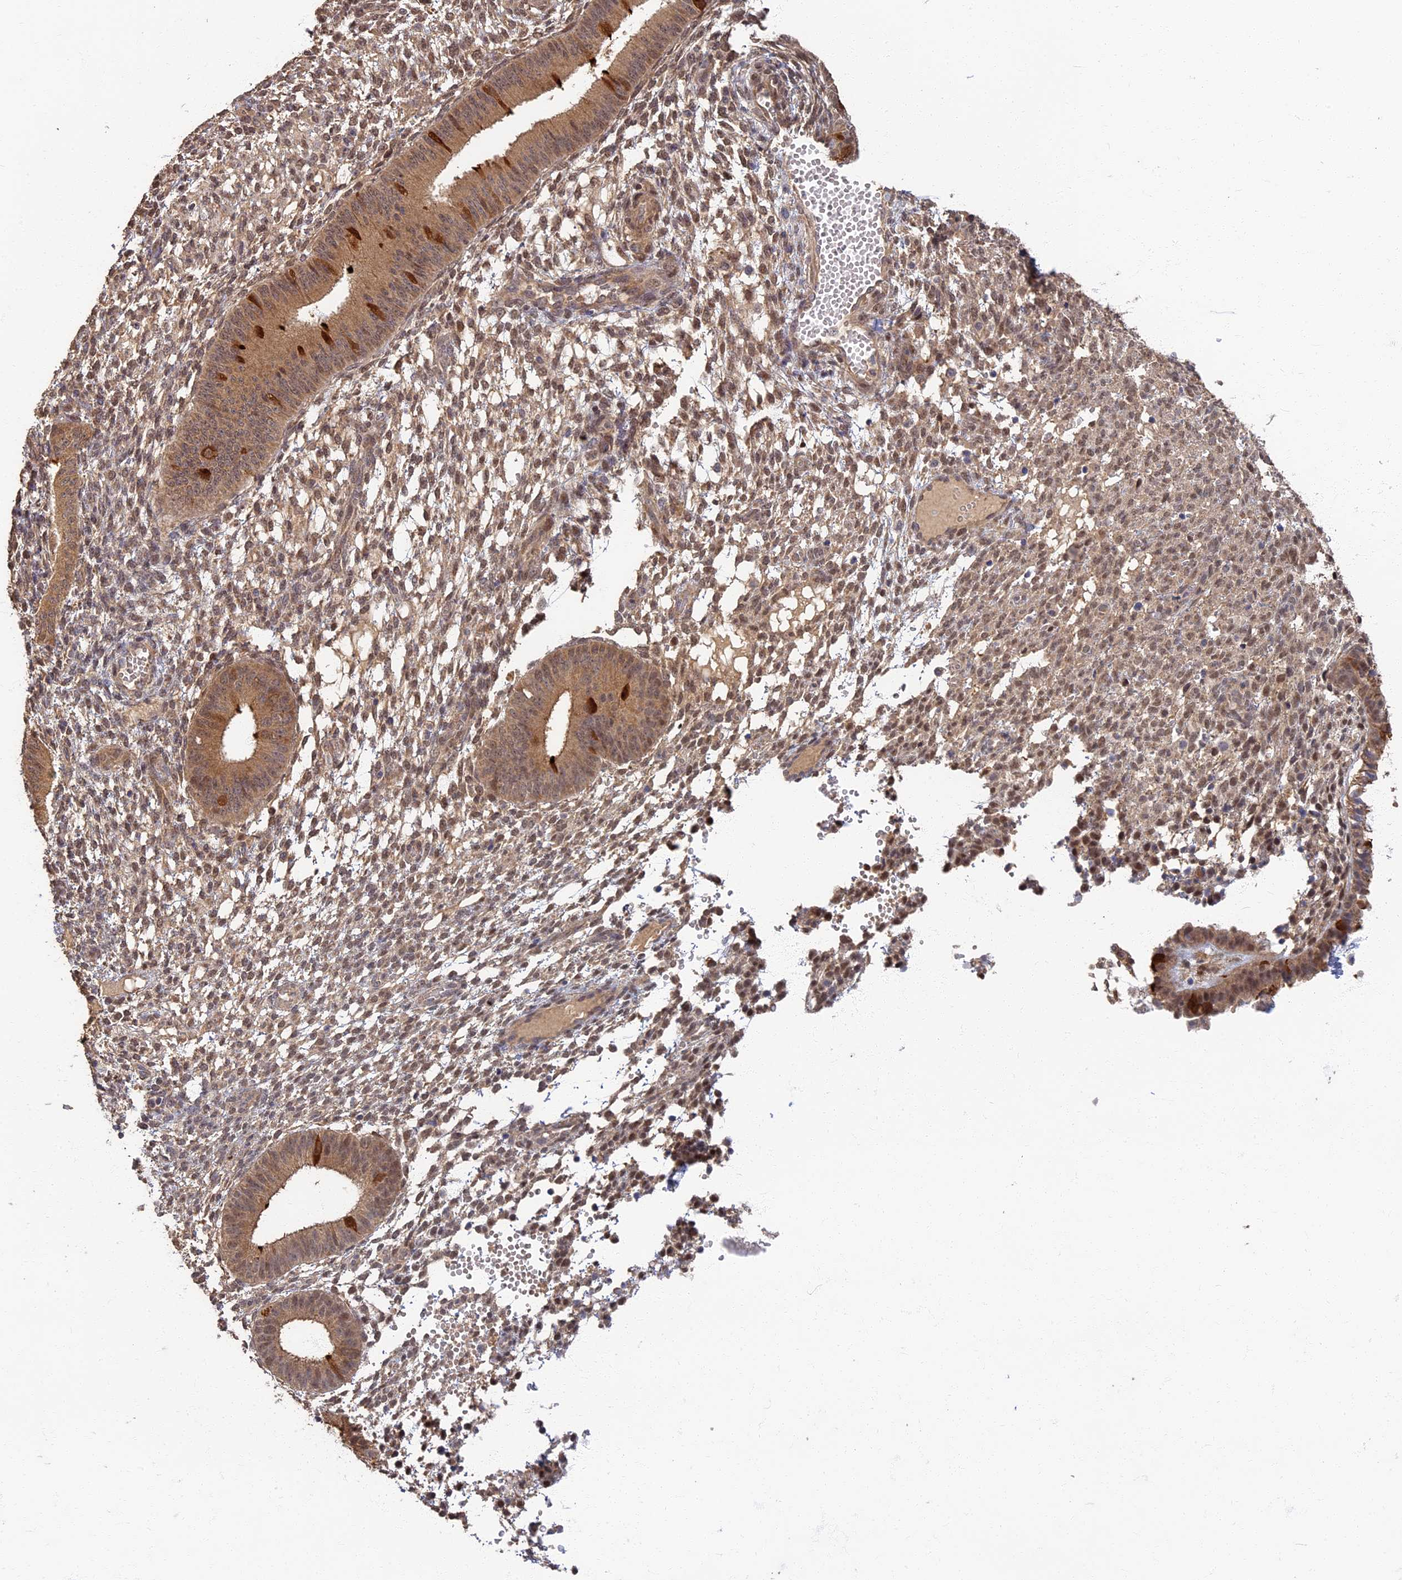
{"staining": {"intensity": "moderate", "quantity": ">75%", "location": "cytoplasmic/membranous,nuclear"}, "tissue": "endometrium", "cell_type": "Cells in endometrial stroma", "image_type": "normal", "snomed": [{"axis": "morphology", "description": "Normal tissue, NOS"}, {"axis": "topography", "description": "Endometrium"}], "caption": "The histopathology image shows staining of benign endometrium, revealing moderate cytoplasmic/membranous,nuclear protein staining (brown color) within cells in endometrial stroma. (IHC, brightfield microscopy, high magnification).", "gene": "RSPH3", "patient": {"sex": "female", "age": 49}}